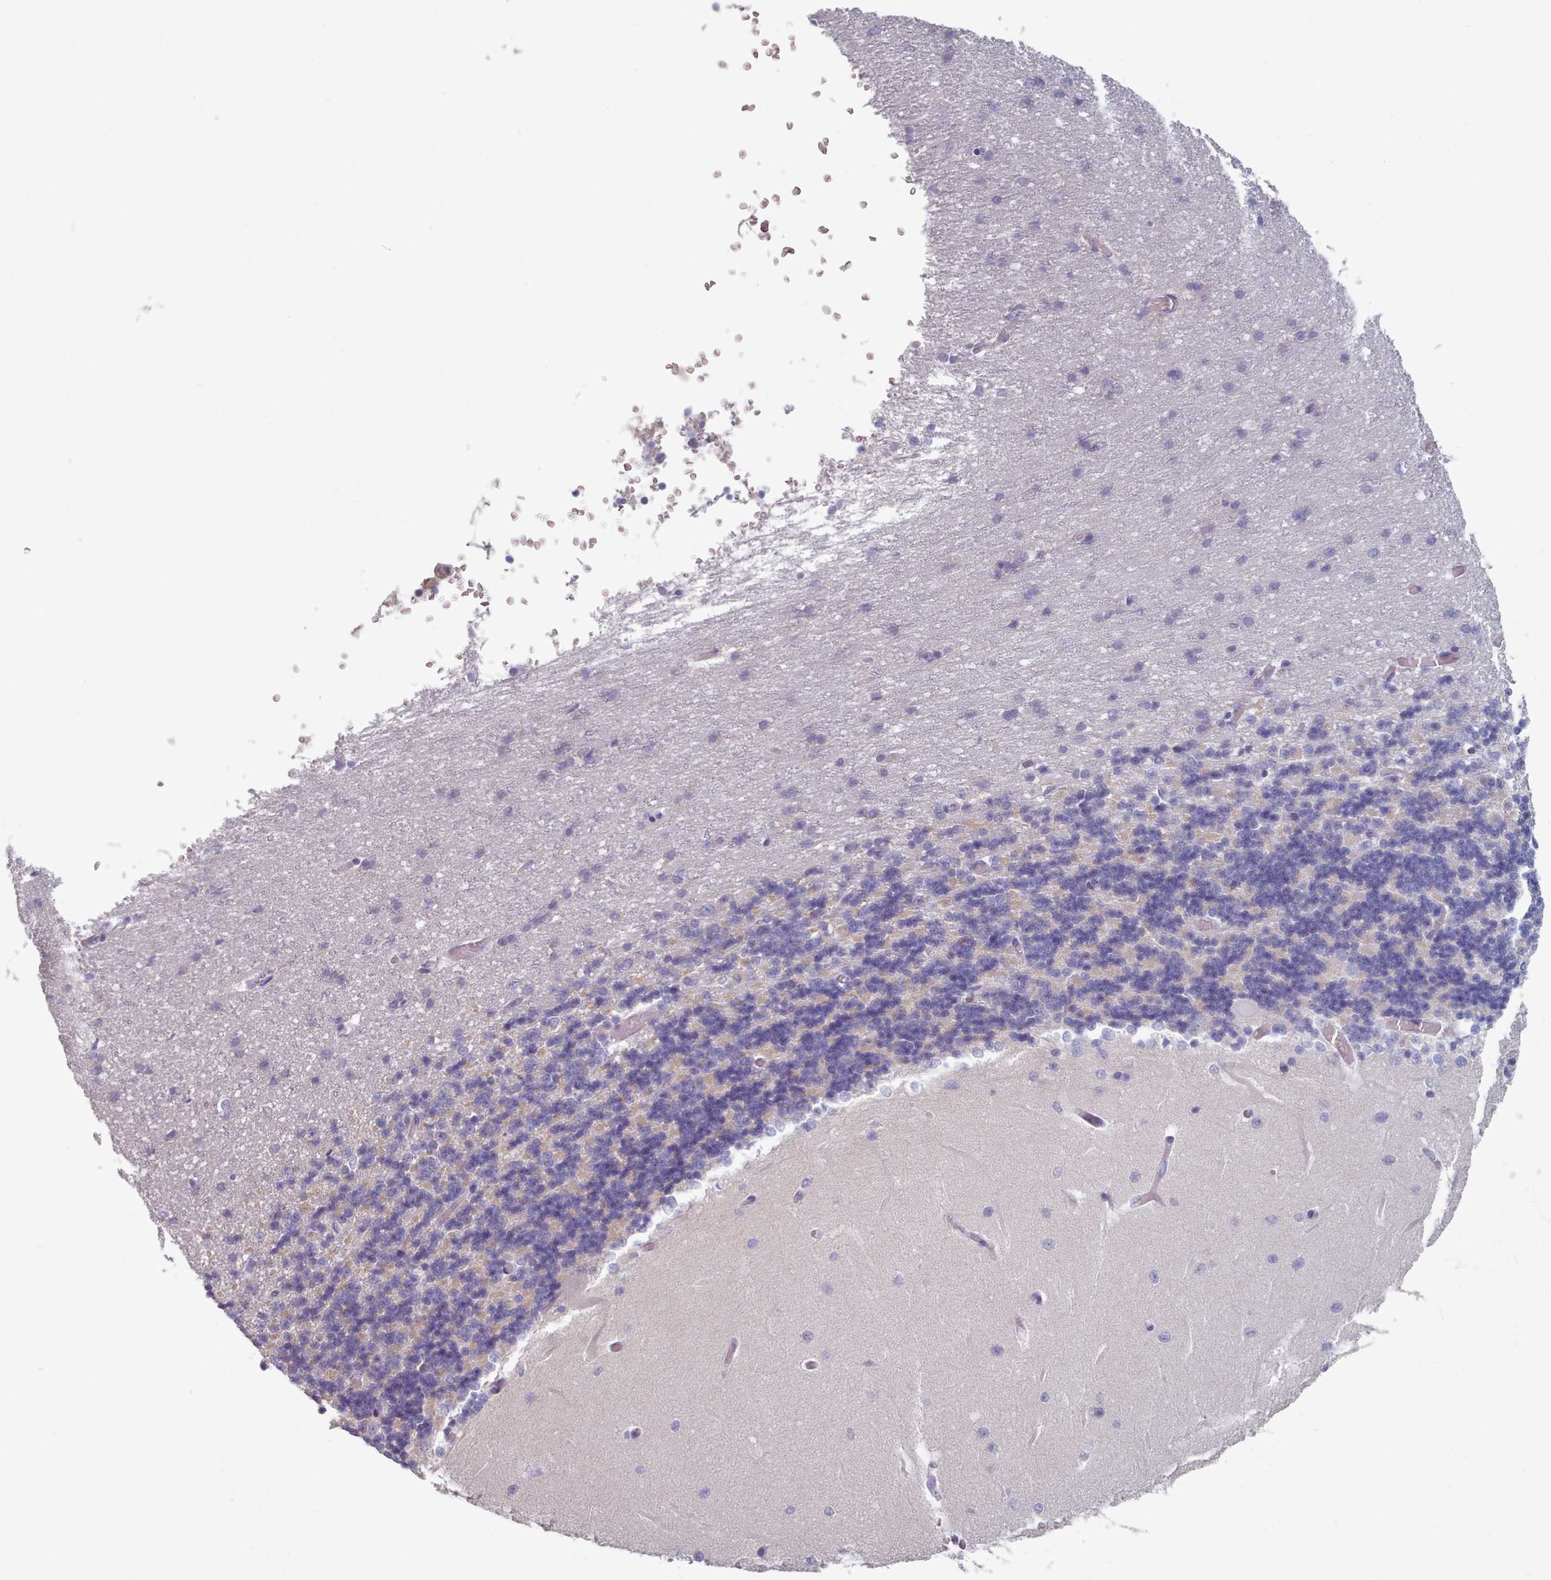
{"staining": {"intensity": "weak", "quantity": "25%-75%", "location": "cytoplasmic/membranous"}, "tissue": "cerebellum", "cell_type": "Cells in granular layer", "image_type": "normal", "snomed": [{"axis": "morphology", "description": "Normal tissue, NOS"}, {"axis": "topography", "description": "Cerebellum"}], "caption": "Brown immunohistochemical staining in unremarkable cerebellum demonstrates weak cytoplasmic/membranous staining in about 25%-75% of cells in granular layer.", "gene": "HAO1", "patient": {"sex": "male", "age": 37}}